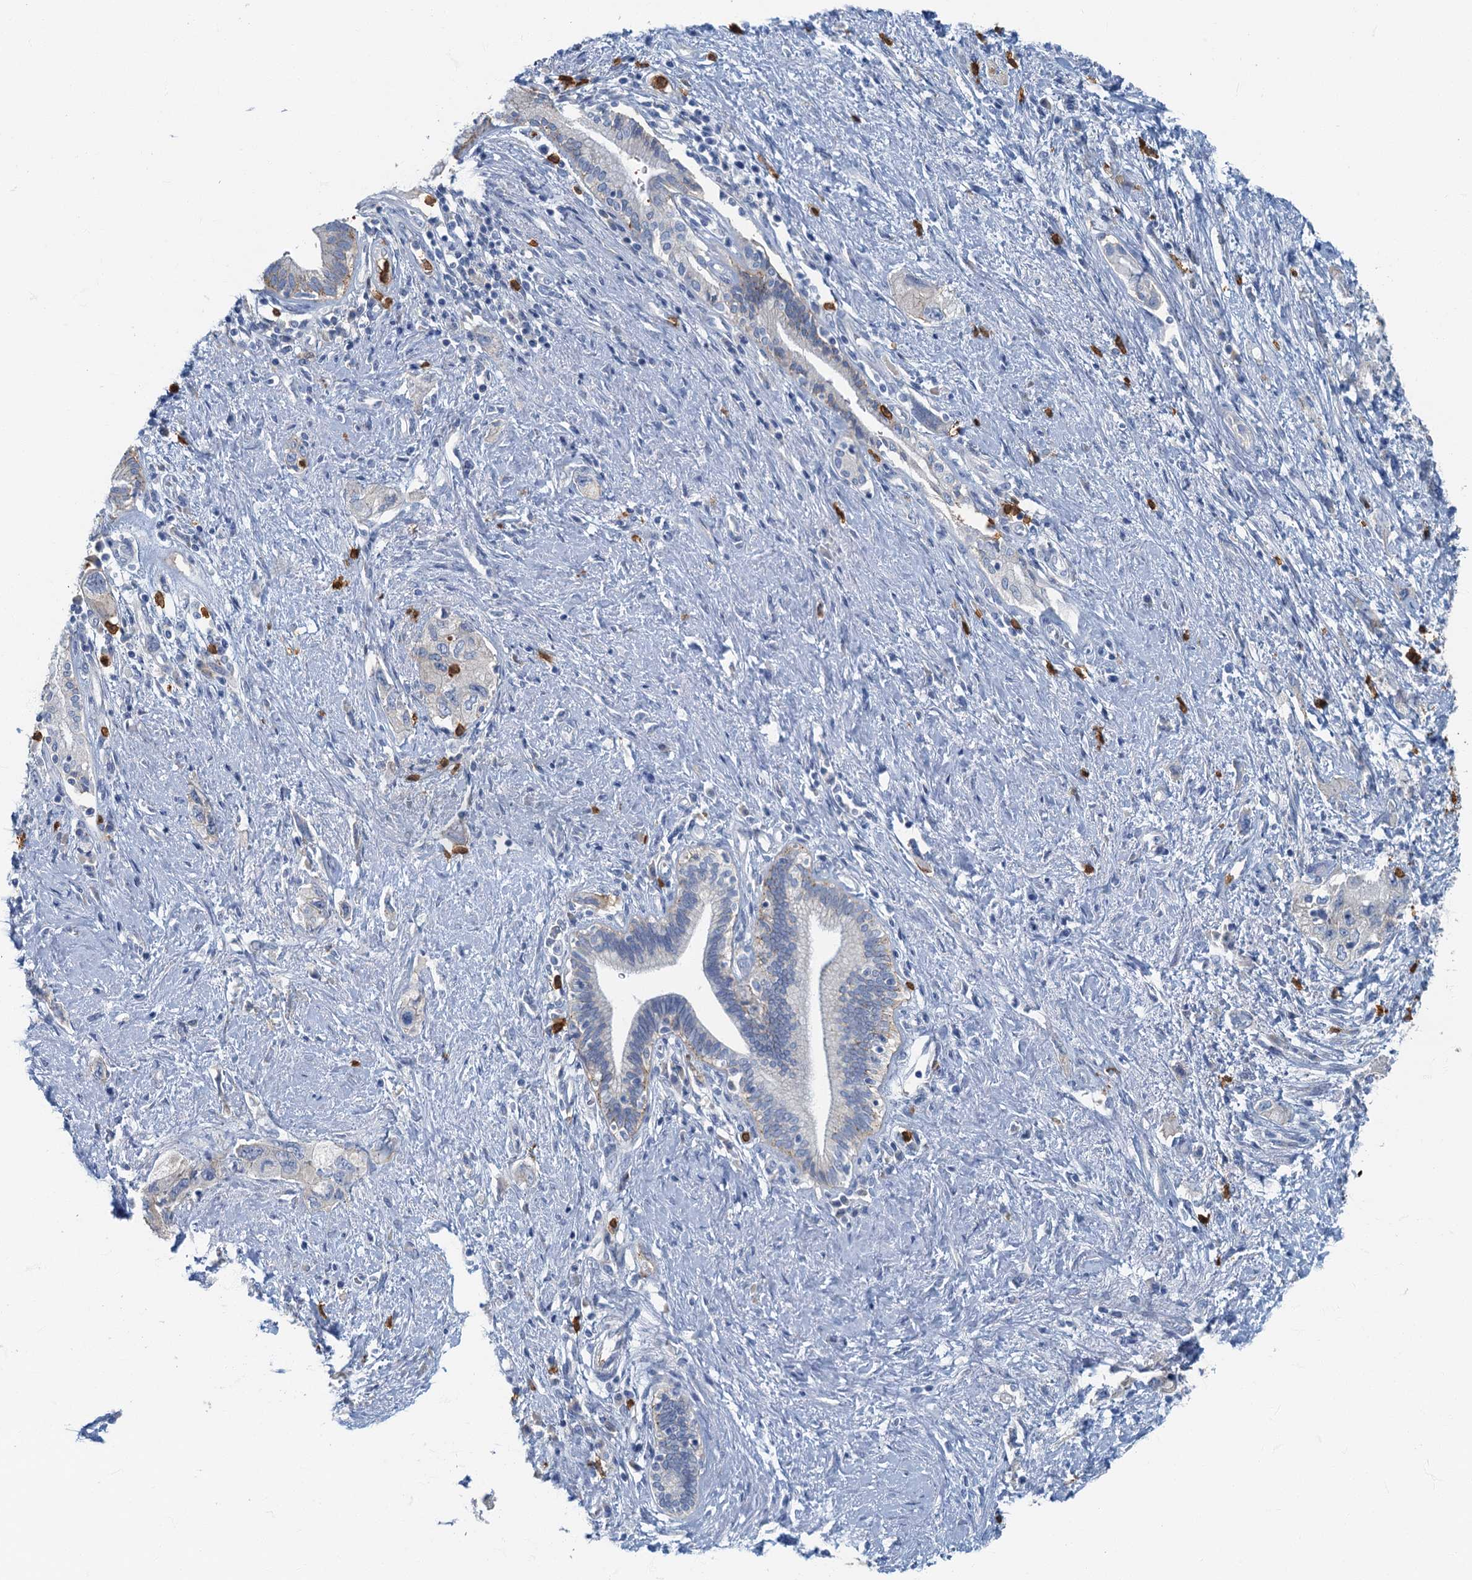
{"staining": {"intensity": "moderate", "quantity": "<25%", "location": "cytoplasmic/membranous"}, "tissue": "pancreatic cancer", "cell_type": "Tumor cells", "image_type": "cancer", "snomed": [{"axis": "morphology", "description": "Adenocarcinoma, NOS"}, {"axis": "topography", "description": "Pancreas"}], "caption": "Brown immunohistochemical staining in pancreatic adenocarcinoma shows moderate cytoplasmic/membranous staining in about <25% of tumor cells.", "gene": "ANKDD1A", "patient": {"sex": "female", "age": 73}}